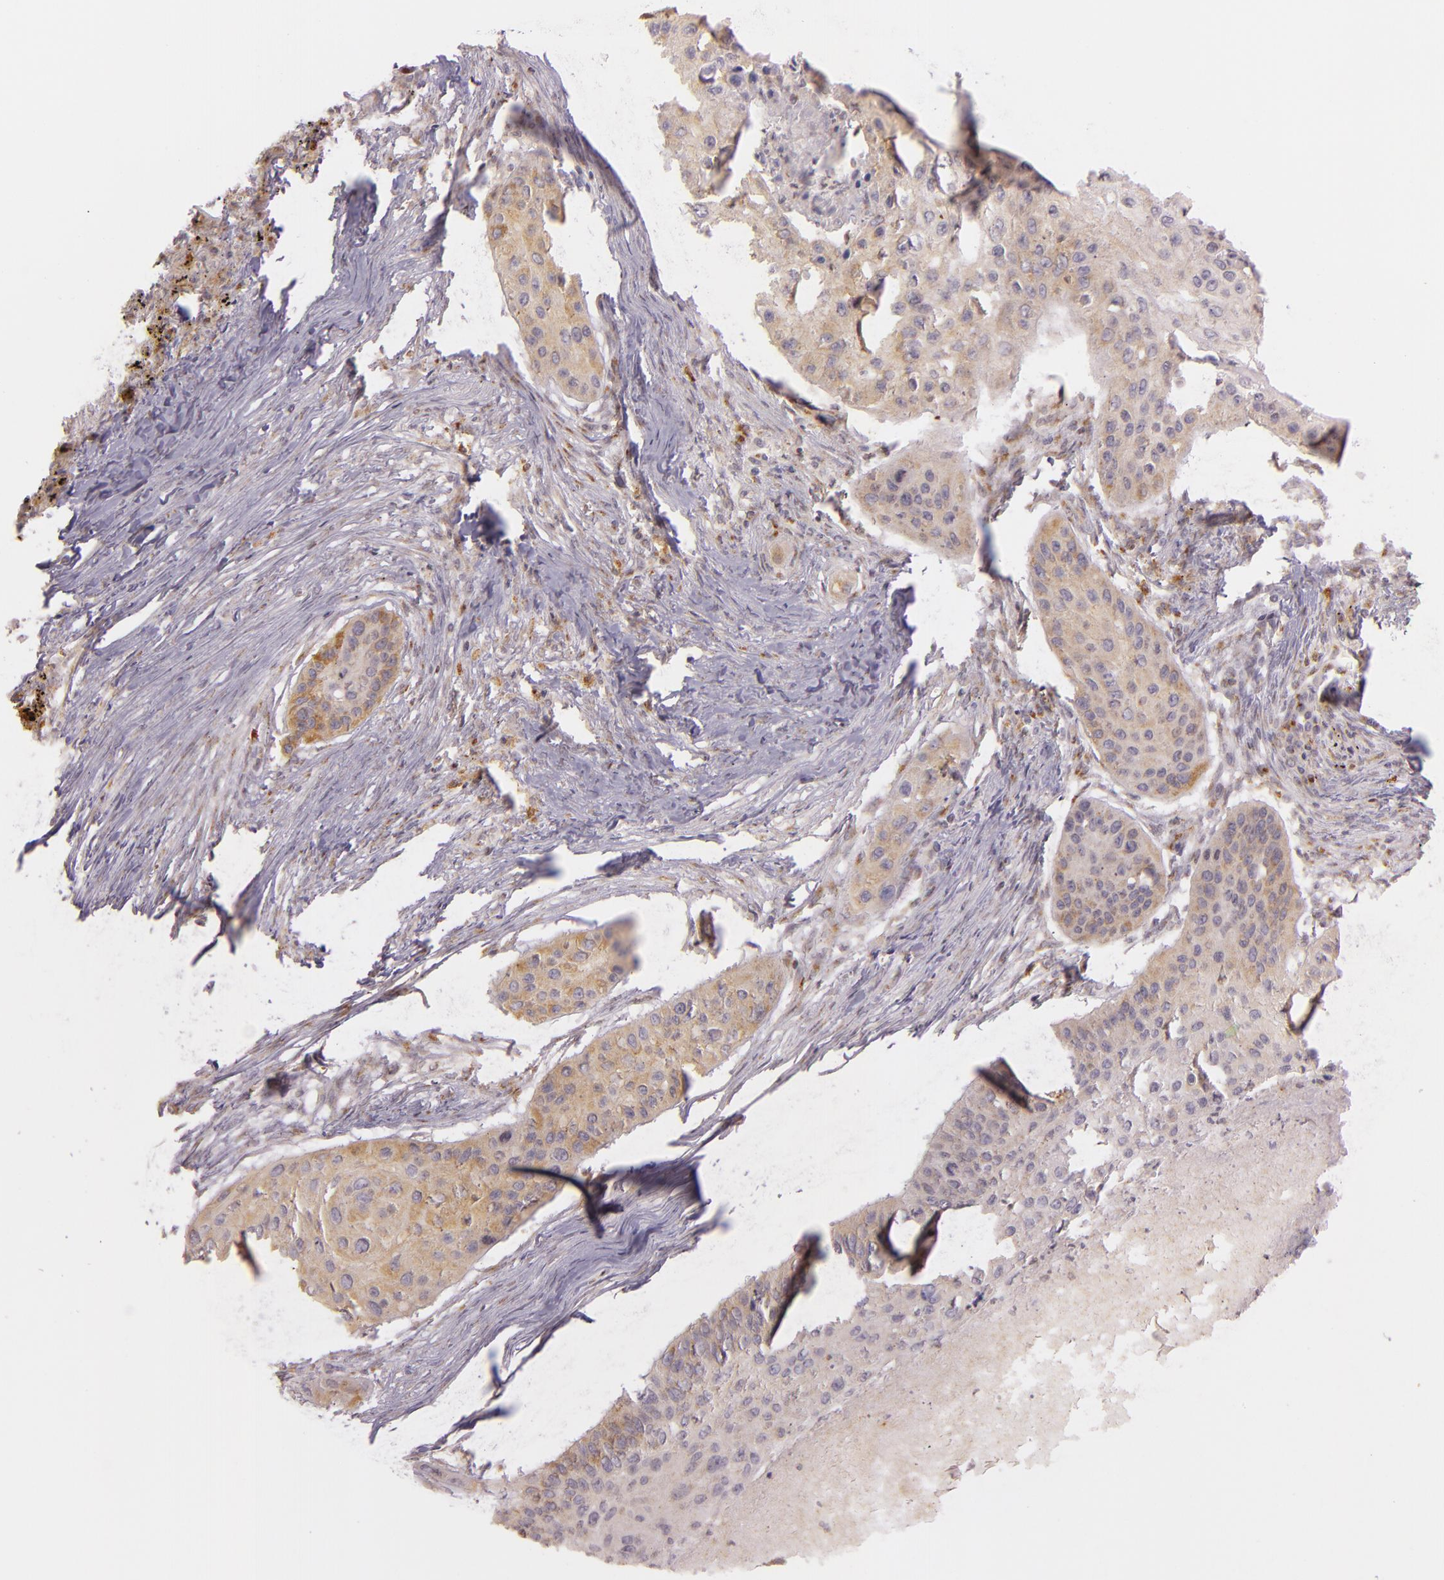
{"staining": {"intensity": "moderate", "quantity": ">75%", "location": "cytoplasmic/membranous"}, "tissue": "lung cancer", "cell_type": "Tumor cells", "image_type": "cancer", "snomed": [{"axis": "morphology", "description": "Squamous cell carcinoma, NOS"}, {"axis": "topography", "description": "Lung"}], "caption": "Squamous cell carcinoma (lung) stained with DAB (3,3'-diaminobenzidine) IHC demonstrates medium levels of moderate cytoplasmic/membranous expression in approximately >75% of tumor cells.", "gene": "LGMN", "patient": {"sex": "male", "age": 71}}